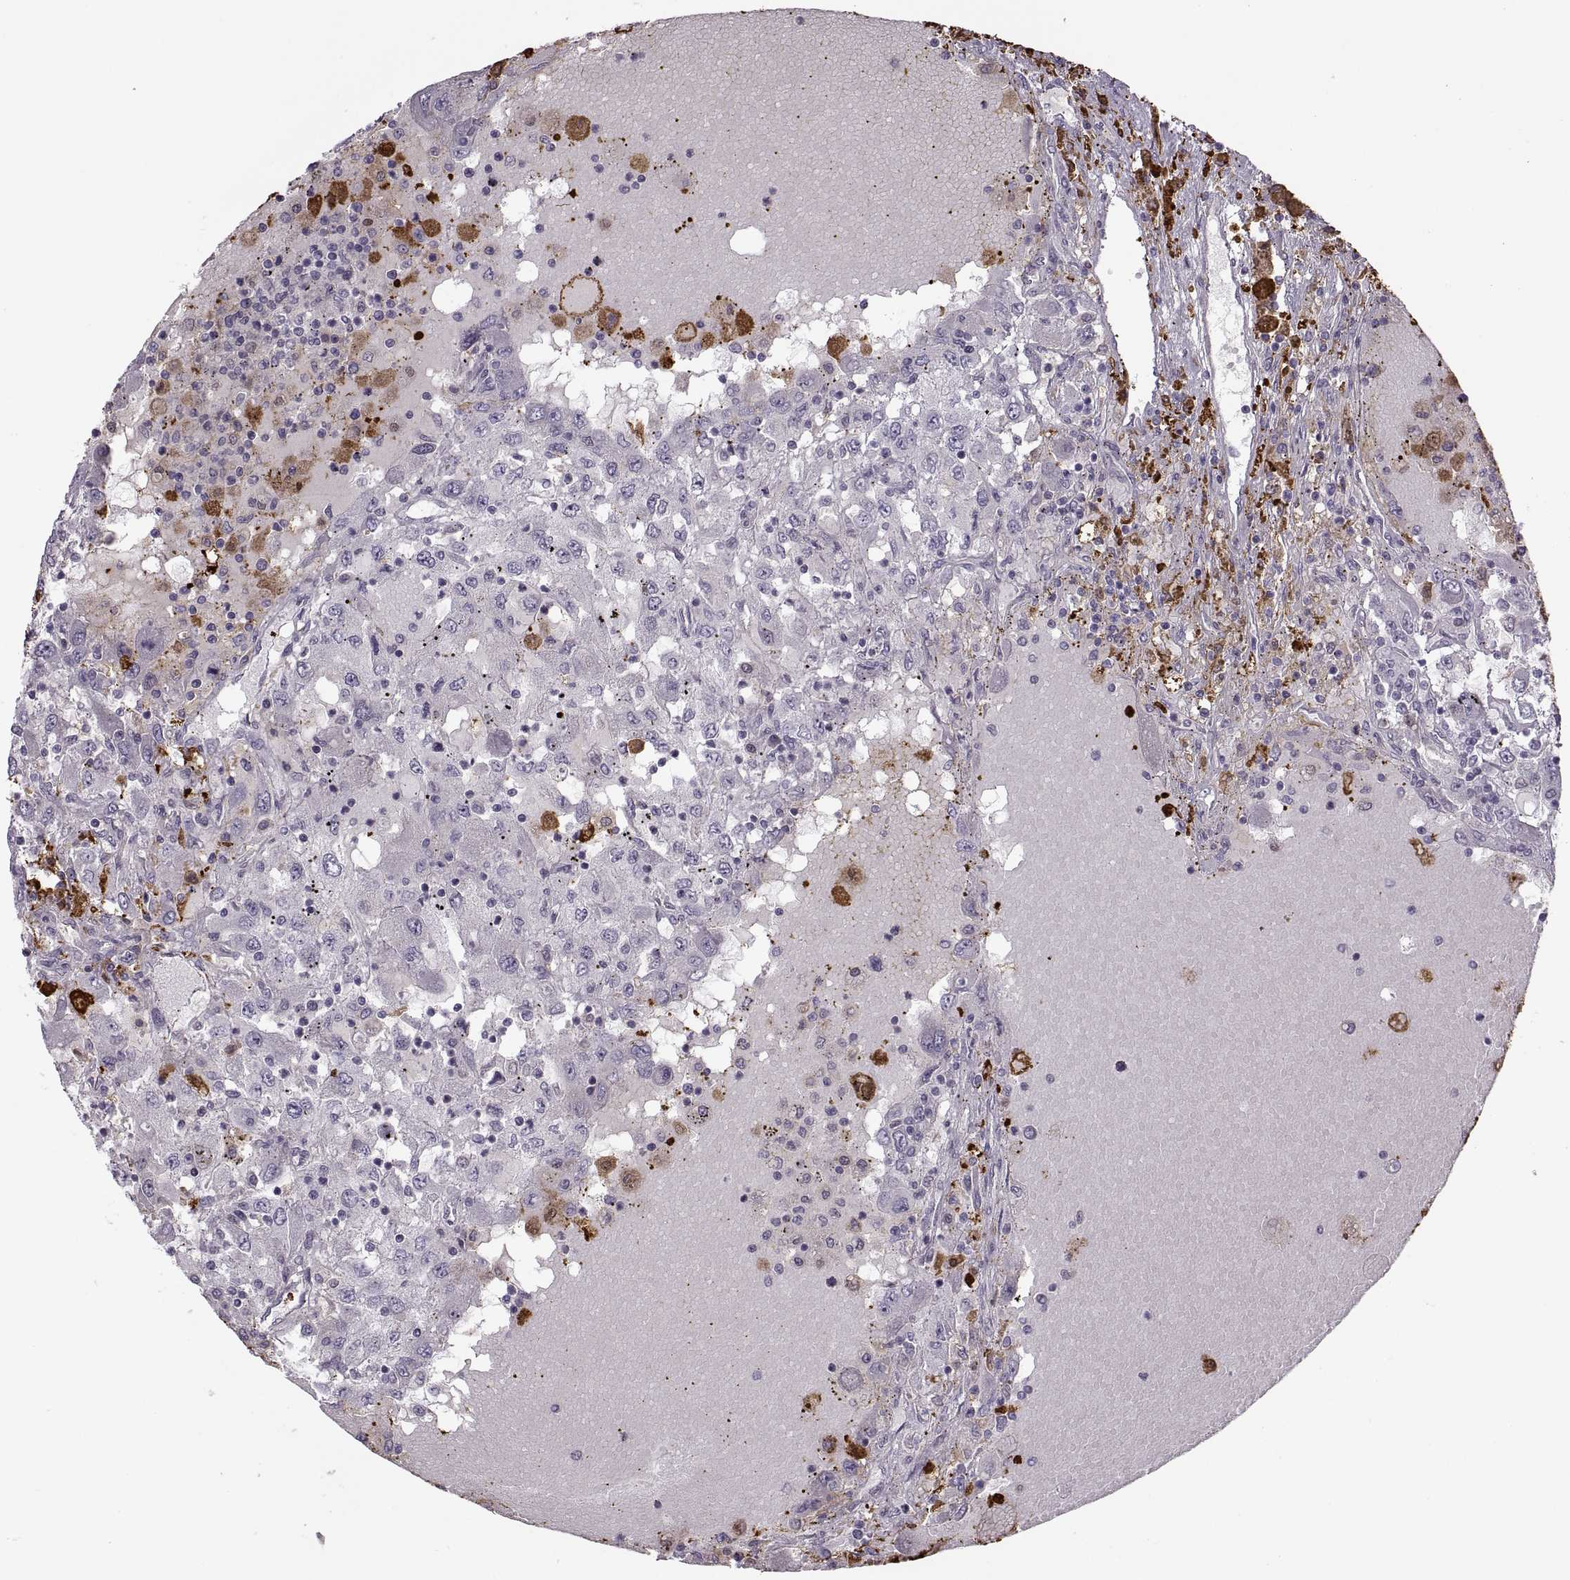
{"staining": {"intensity": "negative", "quantity": "none", "location": "none"}, "tissue": "renal cancer", "cell_type": "Tumor cells", "image_type": "cancer", "snomed": [{"axis": "morphology", "description": "Adenocarcinoma, NOS"}, {"axis": "topography", "description": "Kidney"}], "caption": "Immunohistochemistry (IHC) image of neoplastic tissue: renal cancer (adenocarcinoma) stained with DAB displays no significant protein expression in tumor cells.", "gene": "H2AP", "patient": {"sex": "female", "age": 67}}